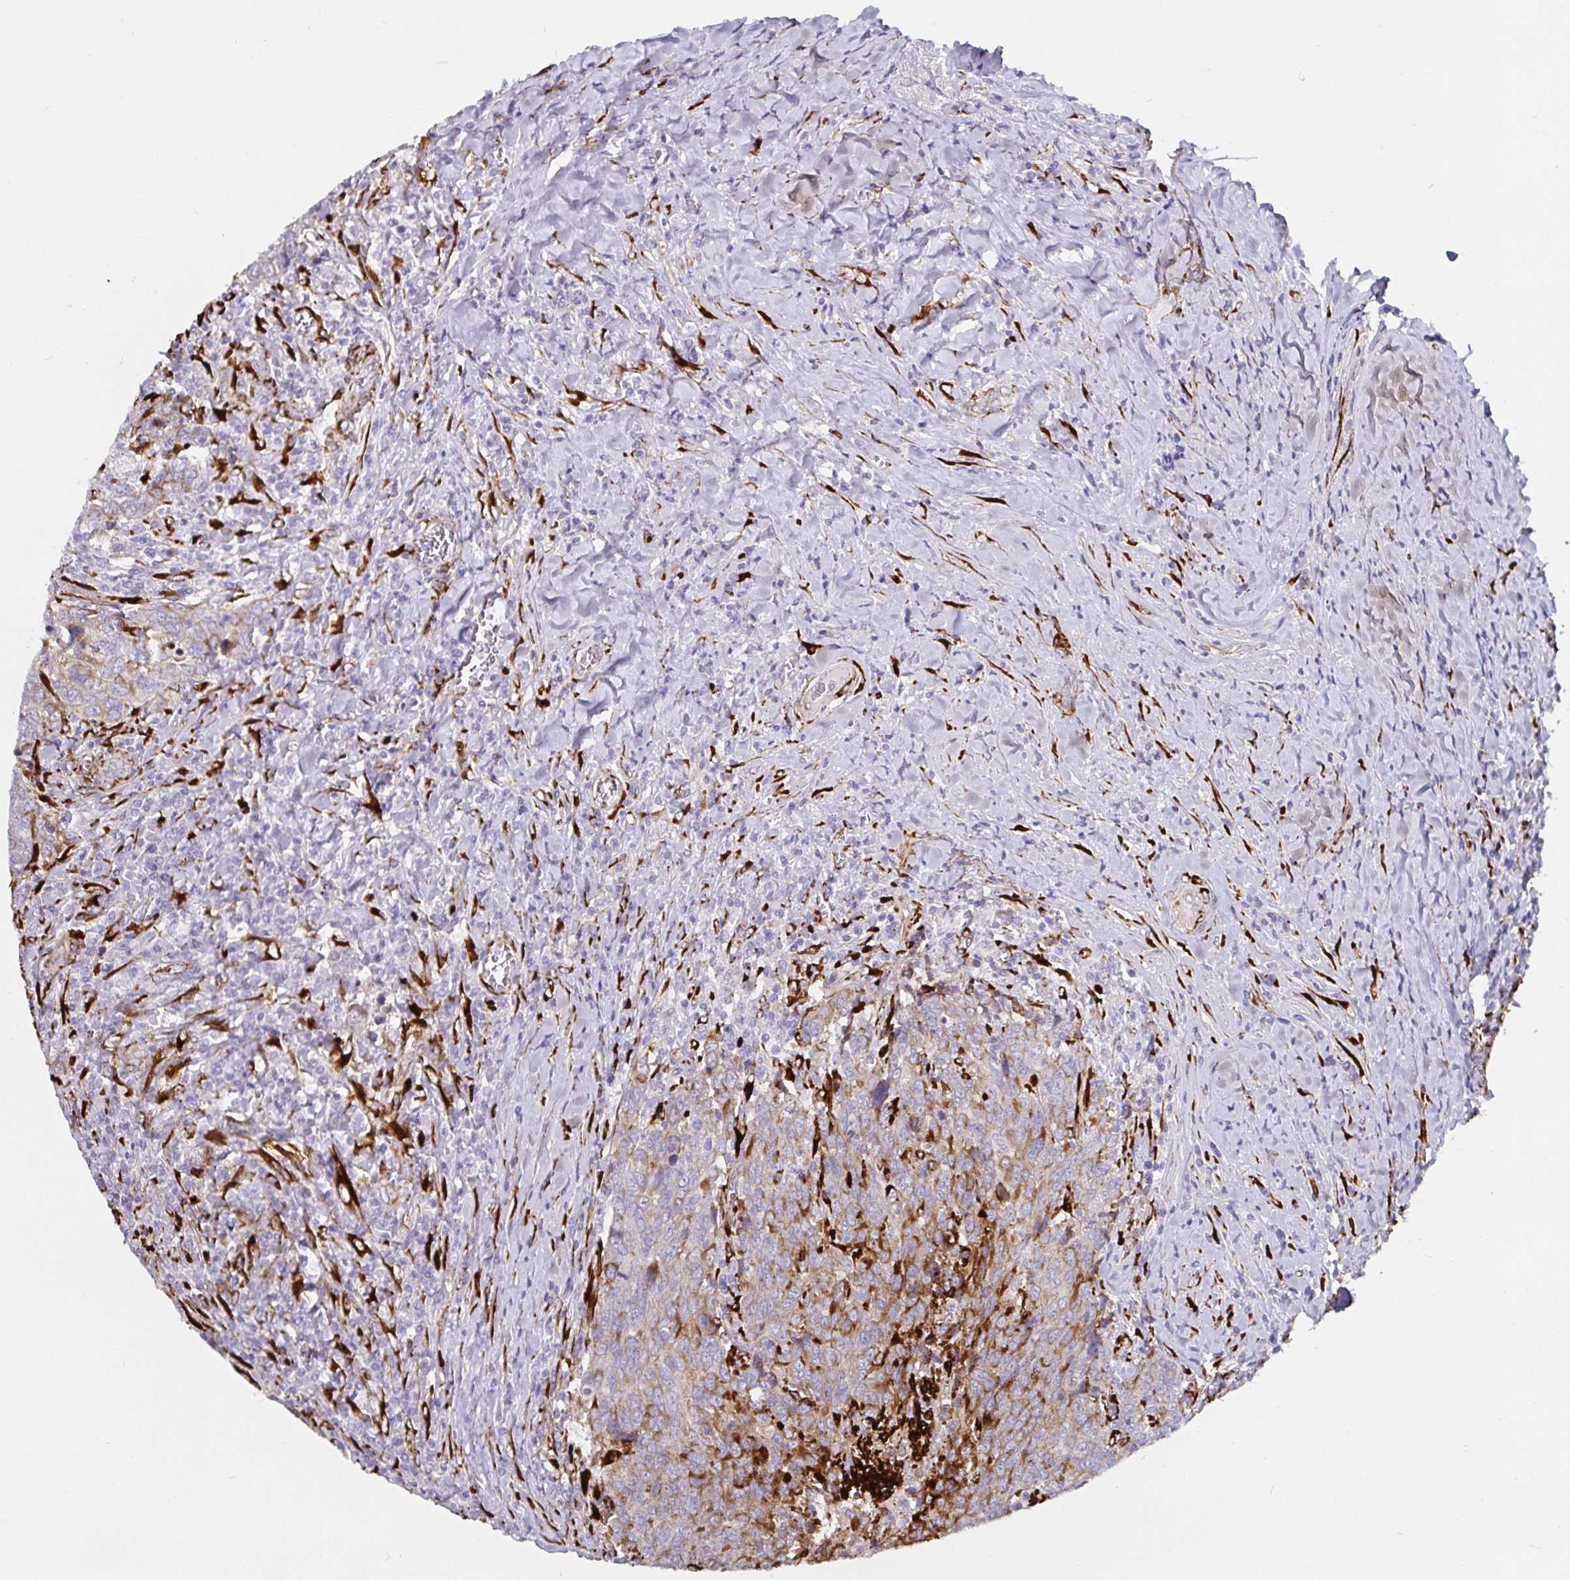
{"staining": {"intensity": "moderate", "quantity": "25%-75%", "location": "cytoplasmic/membranous"}, "tissue": "breast cancer", "cell_type": "Tumor cells", "image_type": "cancer", "snomed": [{"axis": "morphology", "description": "Duct carcinoma"}, {"axis": "topography", "description": "Breast"}], "caption": "Immunohistochemistry histopathology image of neoplastic tissue: breast infiltrating ductal carcinoma stained using IHC reveals medium levels of moderate protein expression localized specifically in the cytoplasmic/membranous of tumor cells, appearing as a cytoplasmic/membranous brown color.", "gene": "P4HA2", "patient": {"sex": "female", "age": 50}}